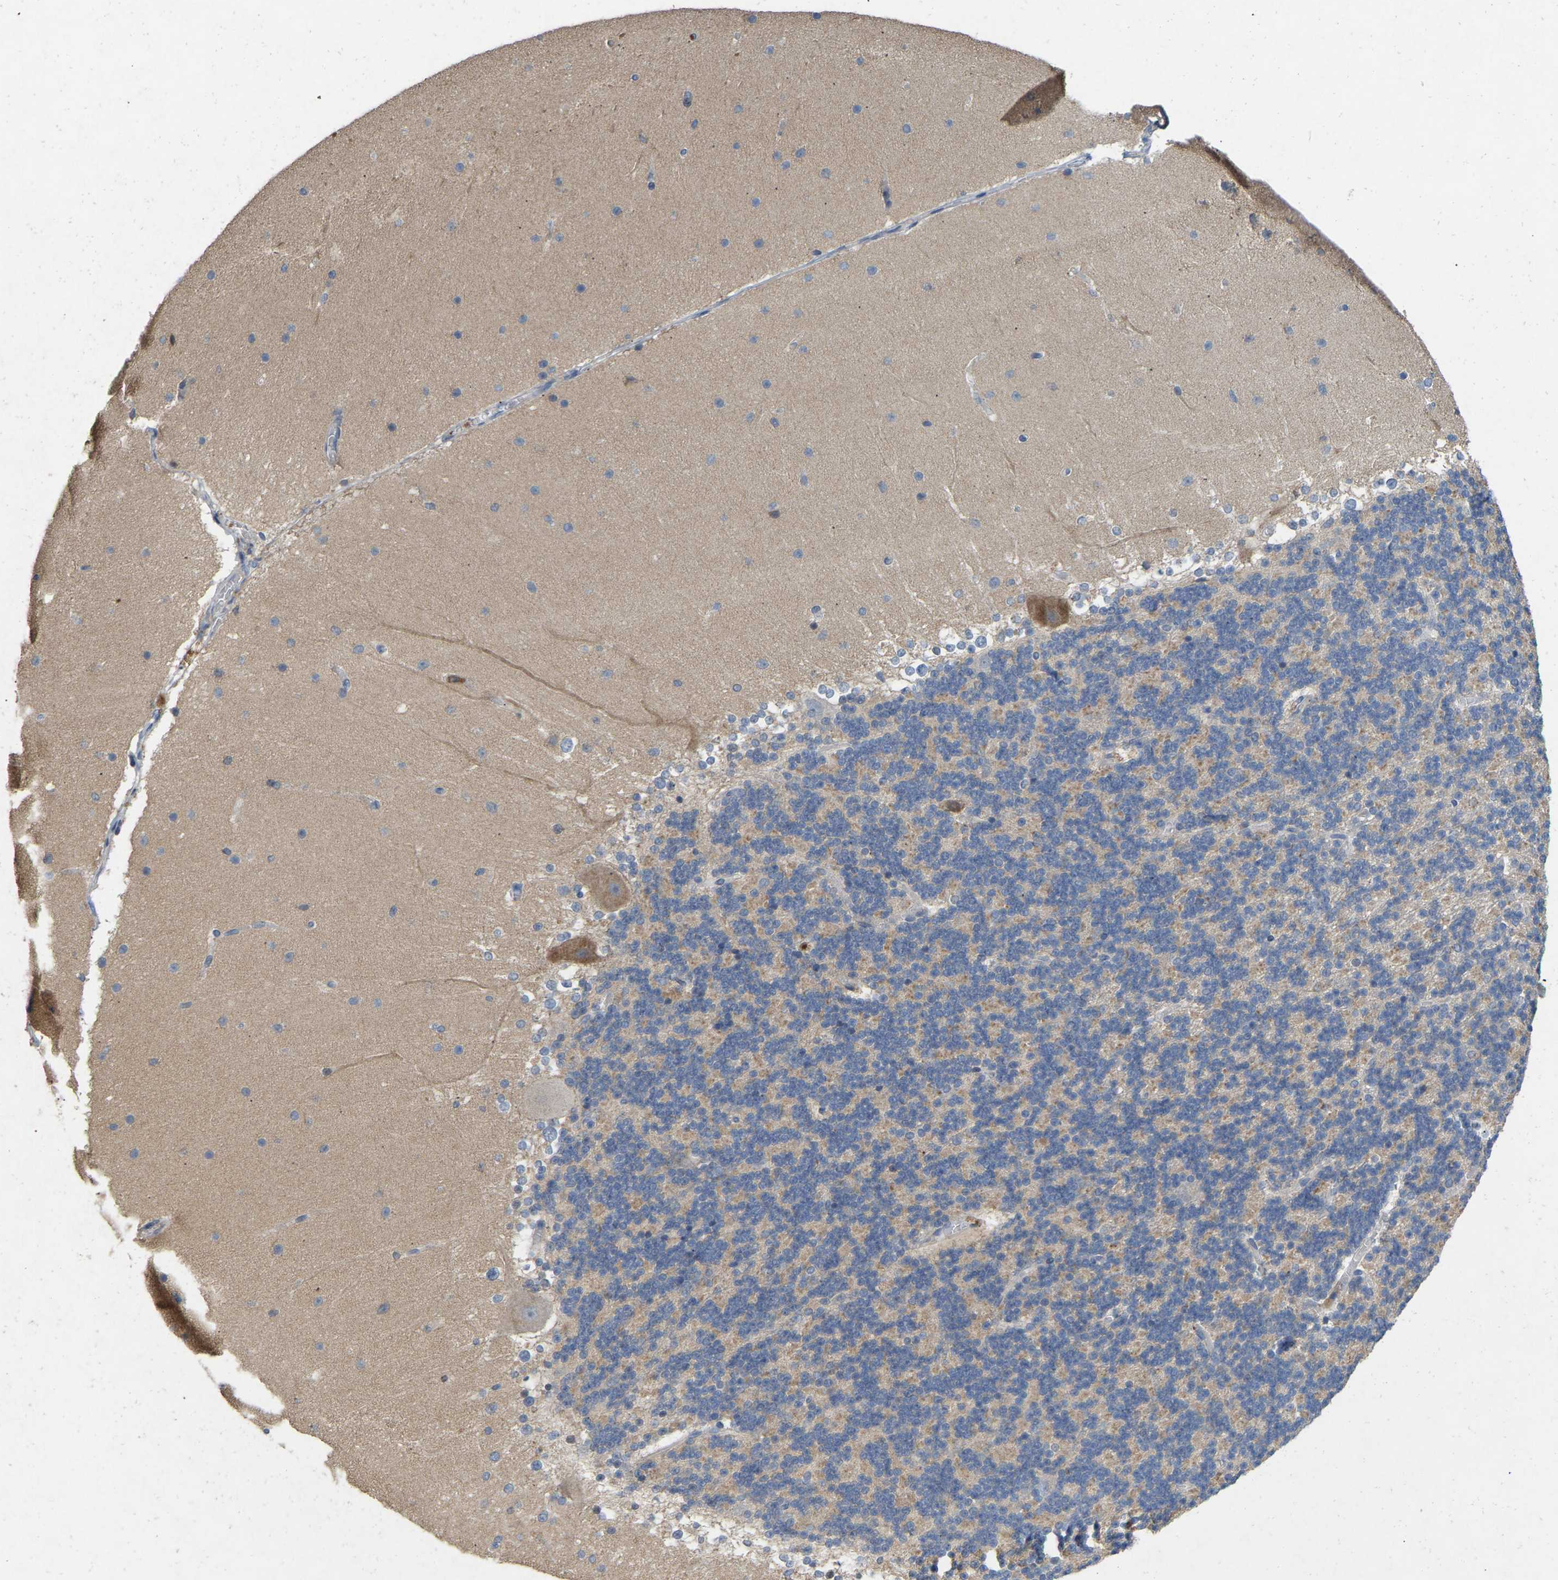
{"staining": {"intensity": "weak", "quantity": "<25%", "location": "cytoplasmic/membranous"}, "tissue": "cerebellum", "cell_type": "Cells in granular layer", "image_type": "normal", "snomed": [{"axis": "morphology", "description": "Normal tissue, NOS"}, {"axis": "topography", "description": "Cerebellum"}], "caption": "A high-resolution micrograph shows immunohistochemistry (IHC) staining of unremarkable cerebellum, which shows no significant expression in cells in granular layer.", "gene": "RHEB", "patient": {"sex": "female", "age": 19}}